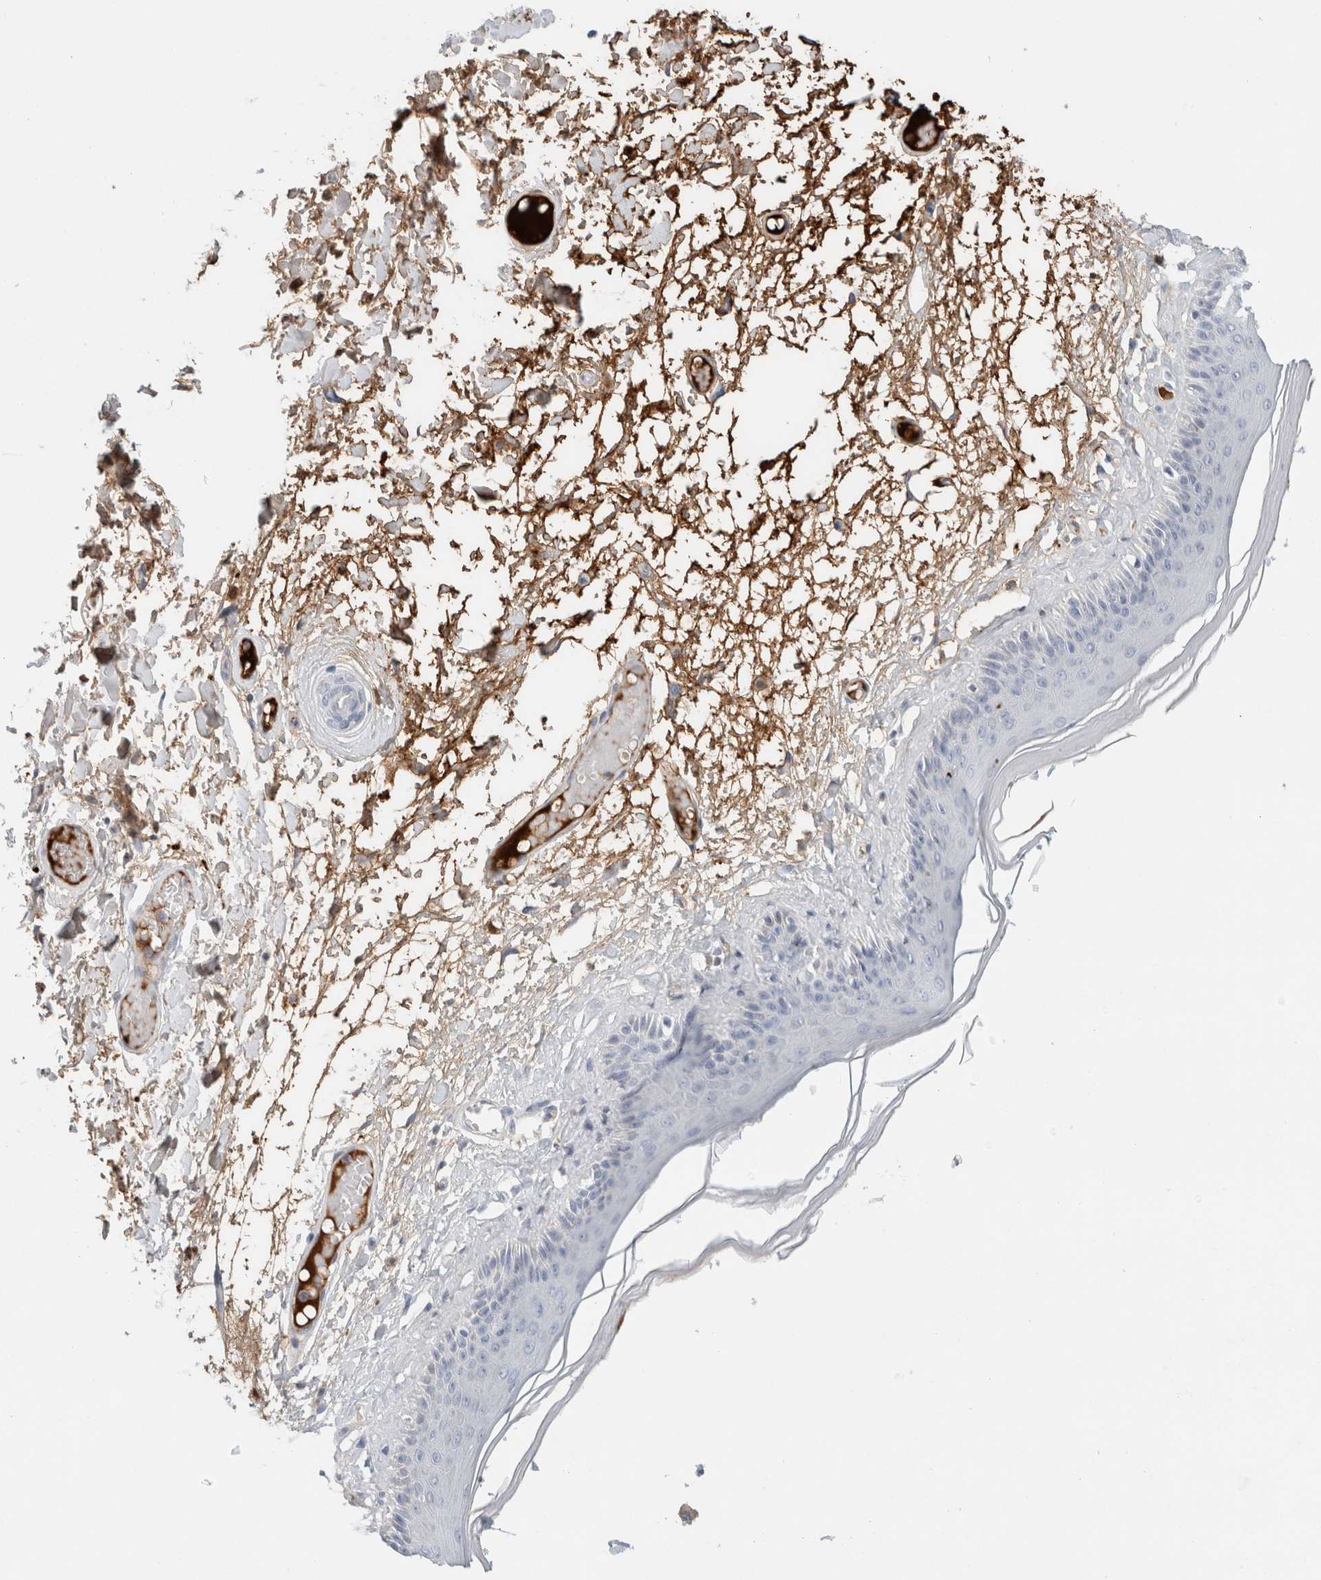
{"staining": {"intensity": "negative", "quantity": "none", "location": "none"}, "tissue": "skin", "cell_type": "Epidermal cells", "image_type": "normal", "snomed": [{"axis": "morphology", "description": "Normal tissue, NOS"}, {"axis": "topography", "description": "Vulva"}], "caption": "Unremarkable skin was stained to show a protein in brown. There is no significant expression in epidermal cells.", "gene": "IL6", "patient": {"sex": "female", "age": 73}}